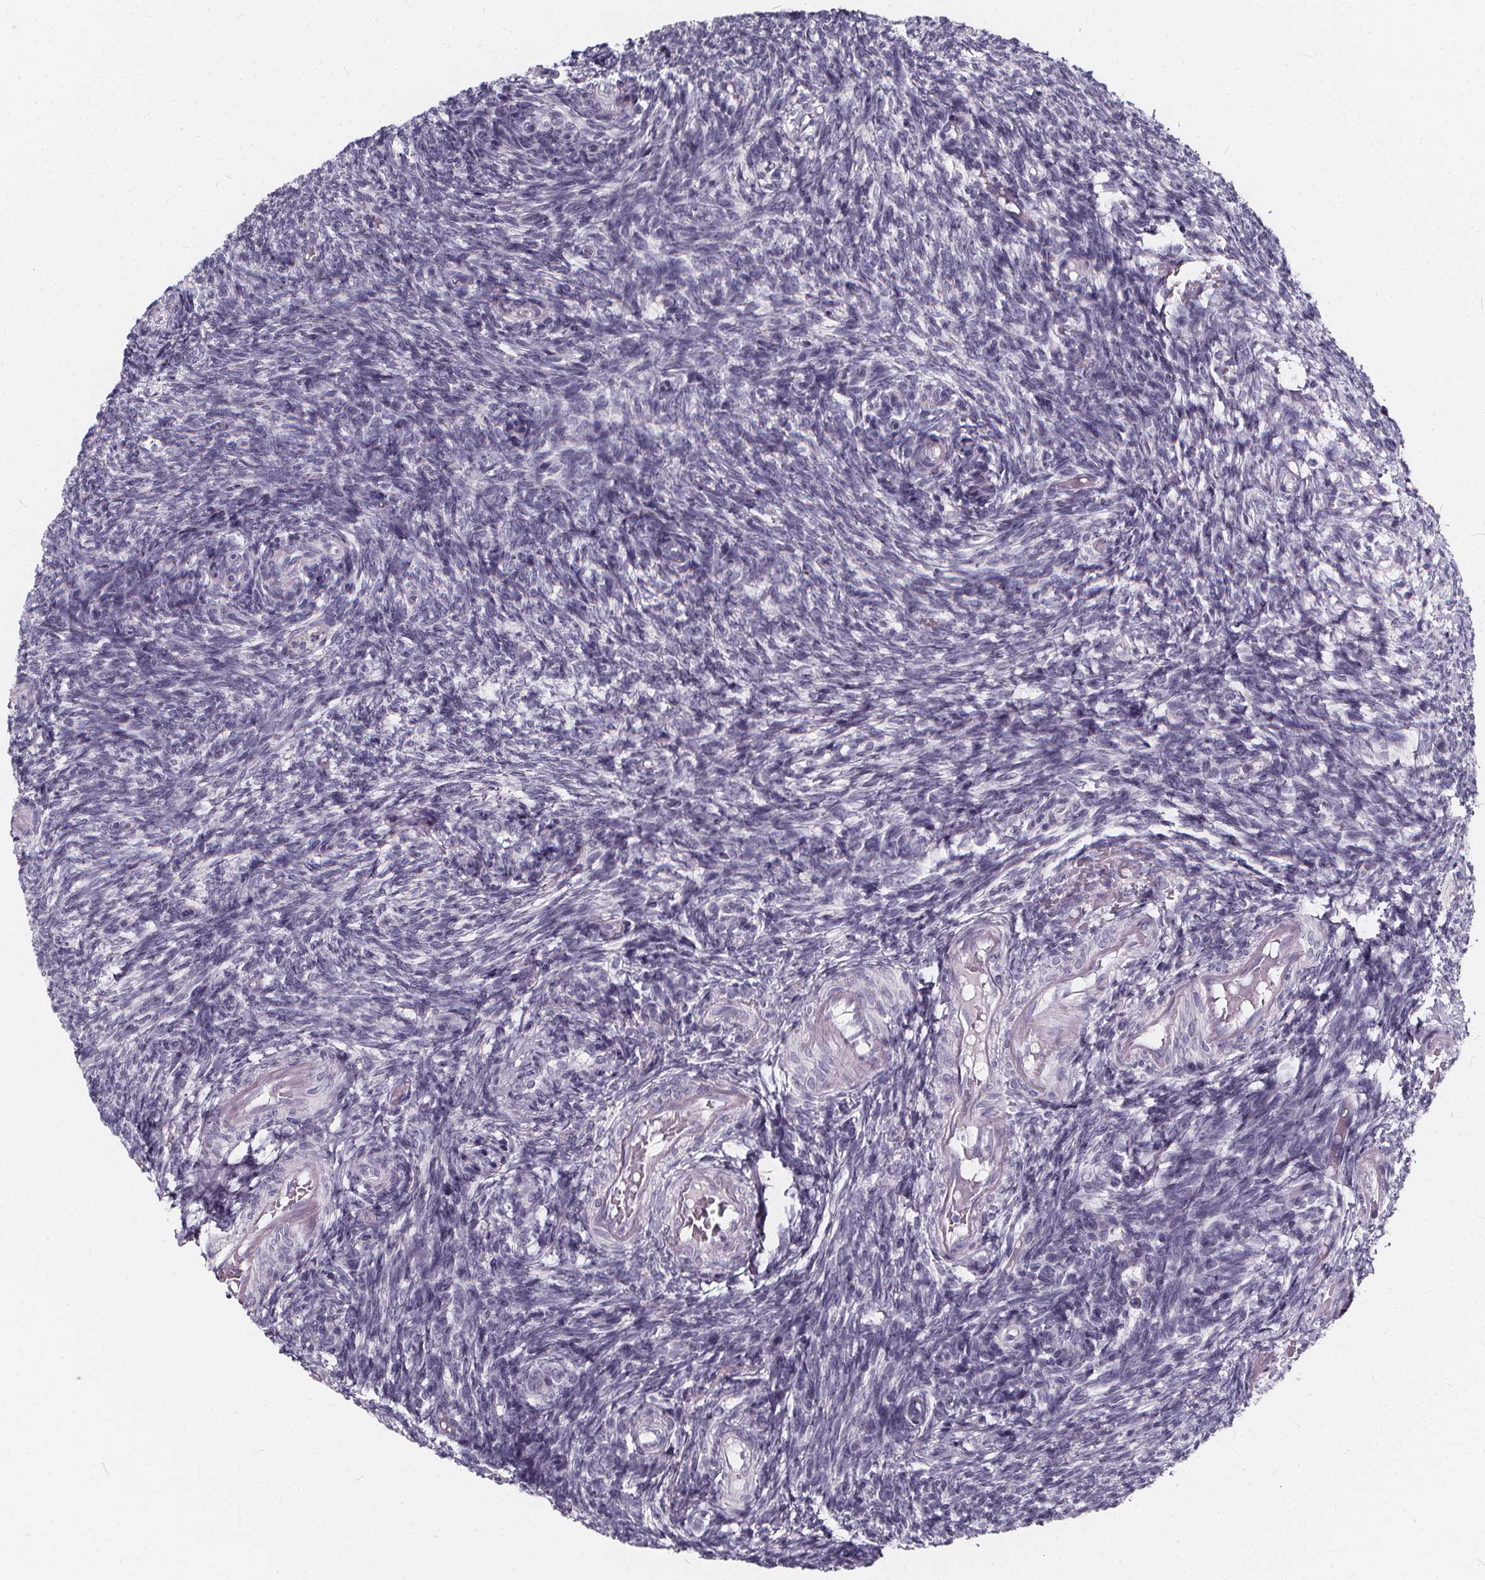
{"staining": {"intensity": "negative", "quantity": "none", "location": "none"}, "tissue": "ovary", "cell_type": "Ovarian stroma cells", "image_type": "normal", "snomed": [{"axis": "morphology", "description": "Normal tissue, NOS"}, {"axis": "topography", "description": "Ovary"}], "caption": "A high-resolution histopathology image shows IHC staining of normal ovary, which exhibits no significant expression in ovarian stroma cells. The staining was performed using DAB to visualize the protein expression in brown, while the nuclei were stained in blue with hematoxylin (Magnification: 20x).", "gene": "SPEF2", "patient": {"sex": "female", "age": 39}}